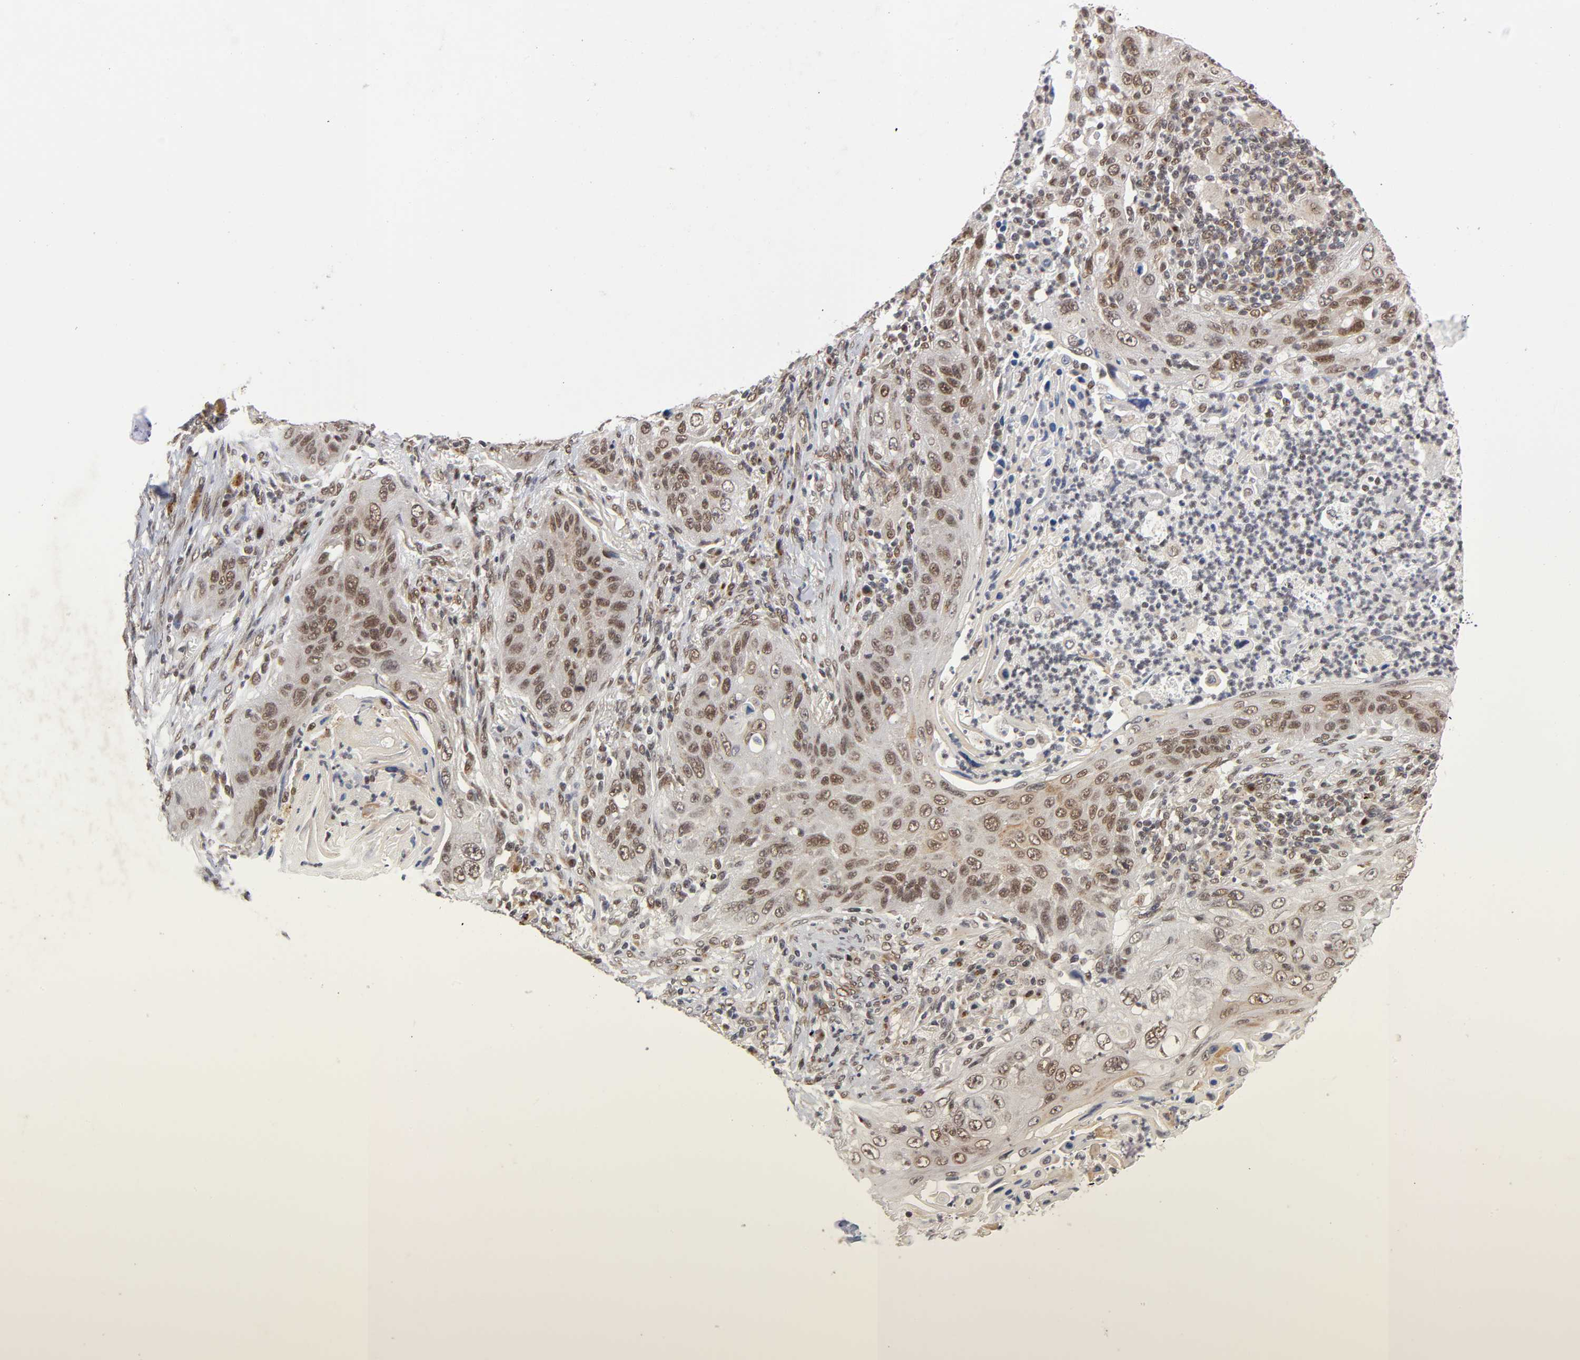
{"staining": {"intensity": "strong", "quantity": ">75%", "location": "cytoplasmic/membranous,nuclear"}, "tissue": "lung cancer", "cell_type": "Tumor cells", "image_type": "cancer", "snomed": [{"axis": "morphology", "description": "Squamous cell carcinoma, NOS"}, {"axis": "topography", "description": "Lung"}], "caption": "Protein staining reveals strong cytoplasmic/membranous and nuclear positivity in about >75% of tumor cells in squamous cell carcinoma (lung). (DAB (3,3'-diaminobenzidine) = brown stain, brightfield microscopy at high magnification).", "gene": "EP300", "patient": {"sex": "female", "age": 67}}